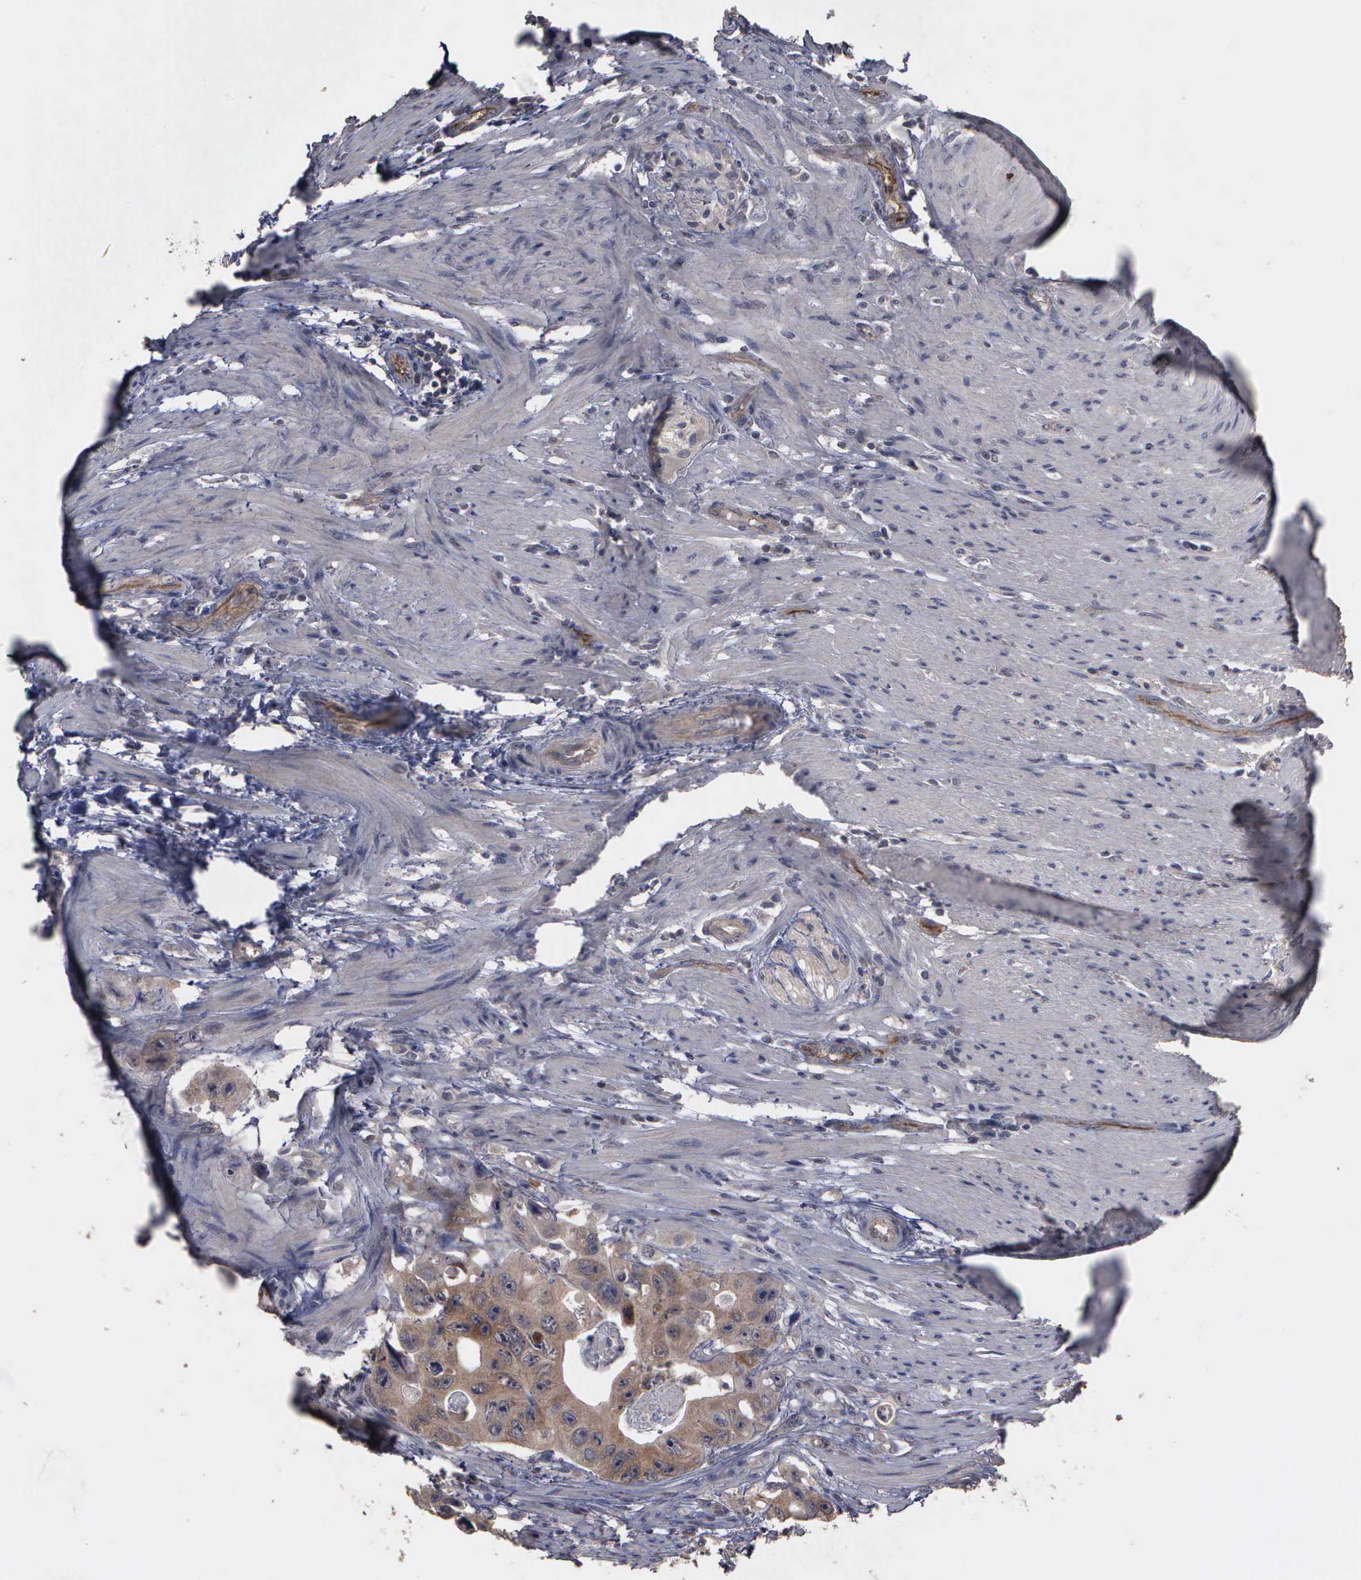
{"staining": {"intensity": "moderate", "quantity": "25%-75%", "location": "cytoplasmic/membranous"}, "tissue": "colorectal cancer", "cell_type": "Tumor cells", "image_type": "cancer", "snomed": [{"axis": "morphology", "description": "Adenocarcinoma, NOS"}, {"axis": "topography", "description": "Colon"}], "caption": "Moderate cytoplasmic/membranous expression is appreciated in about 25%-75% of tumor cells in colorectal cancer (adenocarcinoma). The staining was performed using DAB (3,3'-diaminobenzidine) to visualize the protein expression in brown, while the nuclei were stained in blue with hematoxylin (Magnification: 20x).", "gene": "CRKL", "patient": {"sex": "female", "age": 46}}